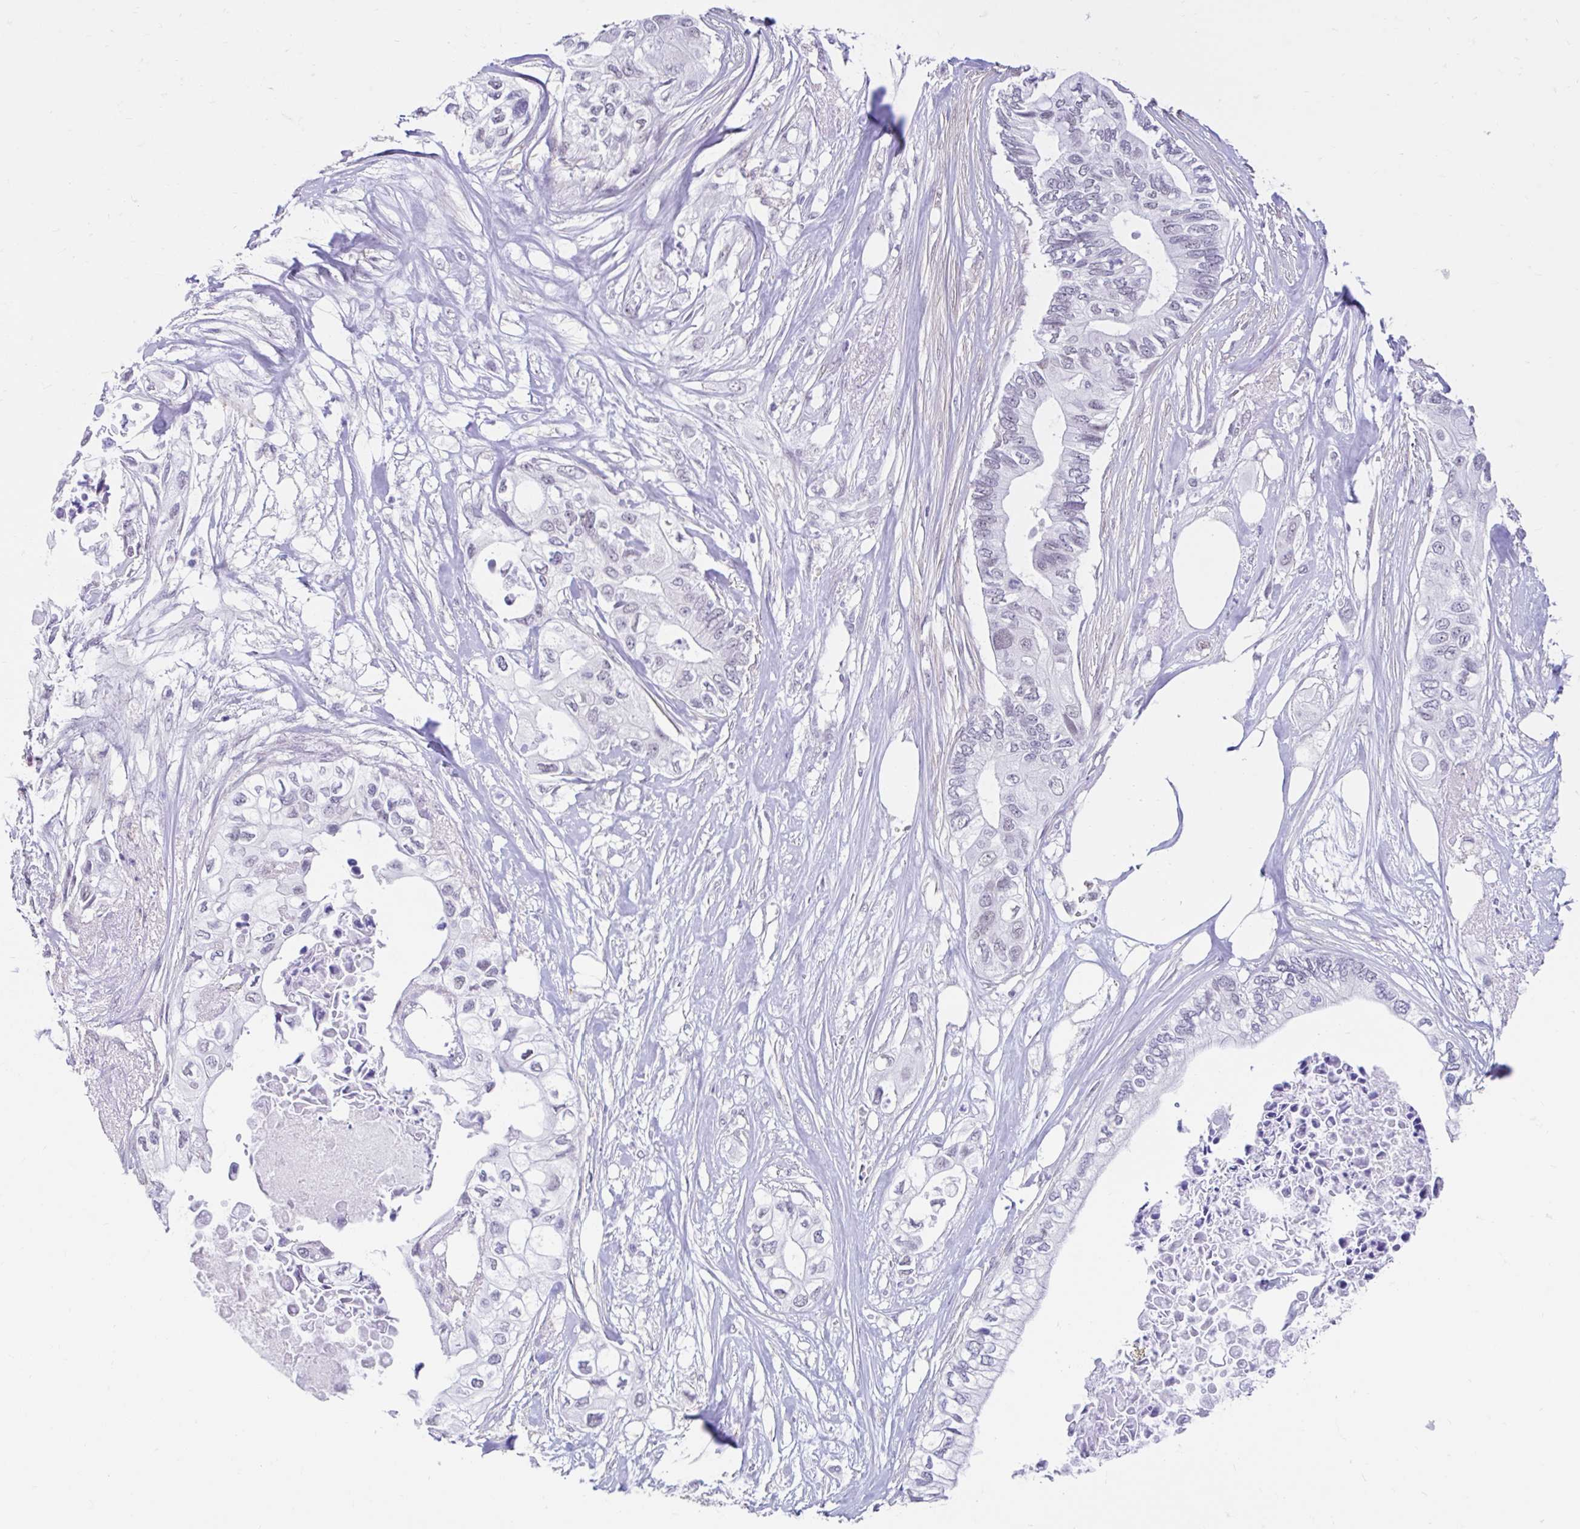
{"staining": {"intensity": "negative", "quantity": "none", "location": "none"}, "tissue": "pancreatic cancer", "cell_type": "Tumor cells", "image_type": "cancer", "snomed": [{"axis": "morphology", "description": "Adenocarcinoma, NOS"}, {"axis": "topography", "description": "Pancreas"}], "caption": "Human pancreatic cancer (adenocarcinoma) stained for a protein using IHC displays no expression in tumor cells.", "gene": "DCAF17", "patient": {"sex": "female", "age": 63}}